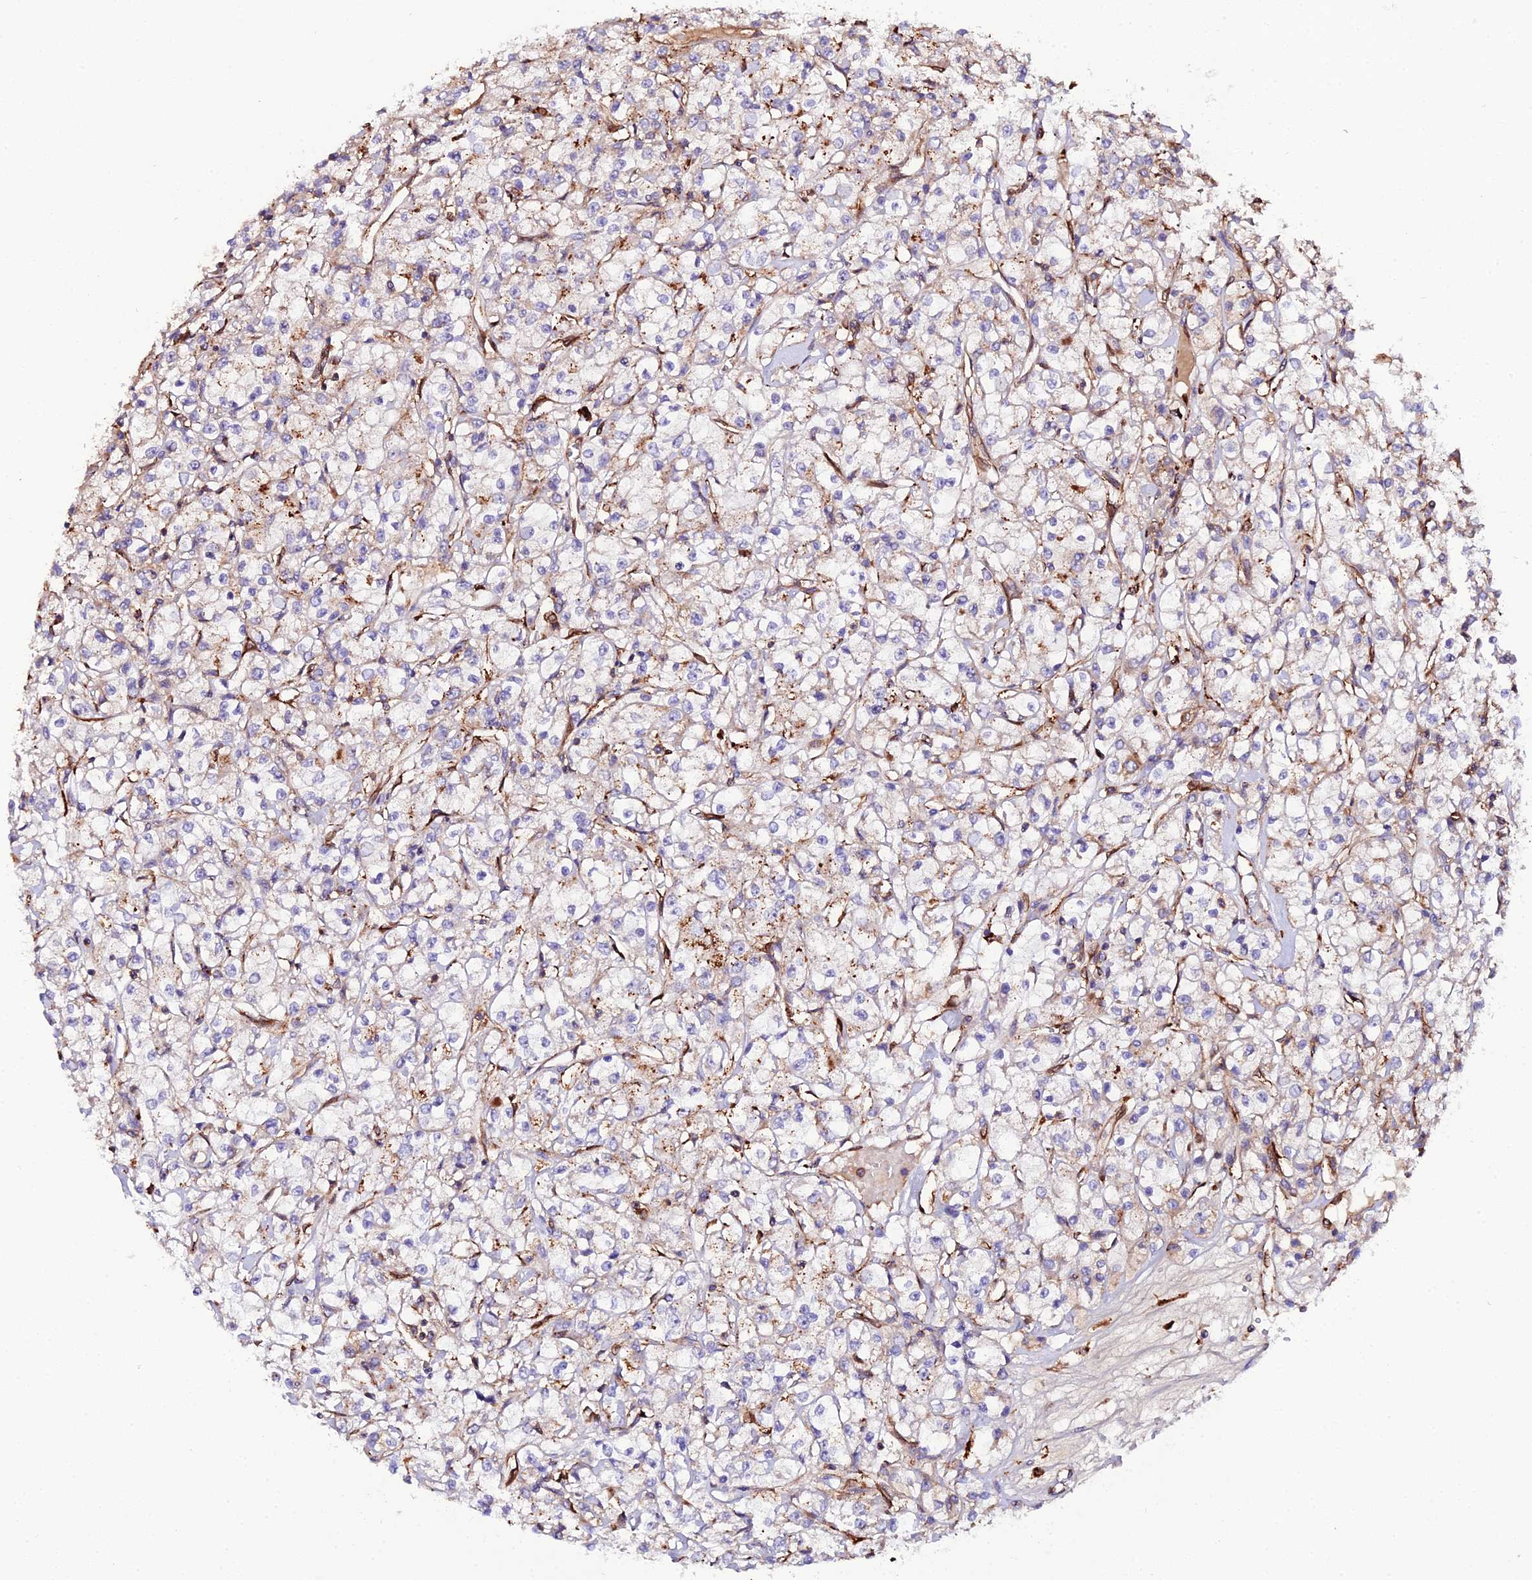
{"staining": {"intensity": "moderate", "quantity": "<25%", "location": "cytoplasmic/membranous"}, "tissue": "renal cancer", "cell_type": "Tumor cells", "image_type": "cancer", "snomed": [{"axis": "morphology", "description": "Adenocarcinoma, NOS"}, {"axis": "topography", "description": "Kidney"}], "caption": "The image demonstrates immunohistochemical staining of adenocarcinoma (renal). There is moderate cytoplasmic/membranous staining is seen in approximately <25% of tumor cells. (DAB IHC with brightfield microscopy, high magnification).", "gene": "TRPV2", "patient": {"sex": "female", "age": 59}}